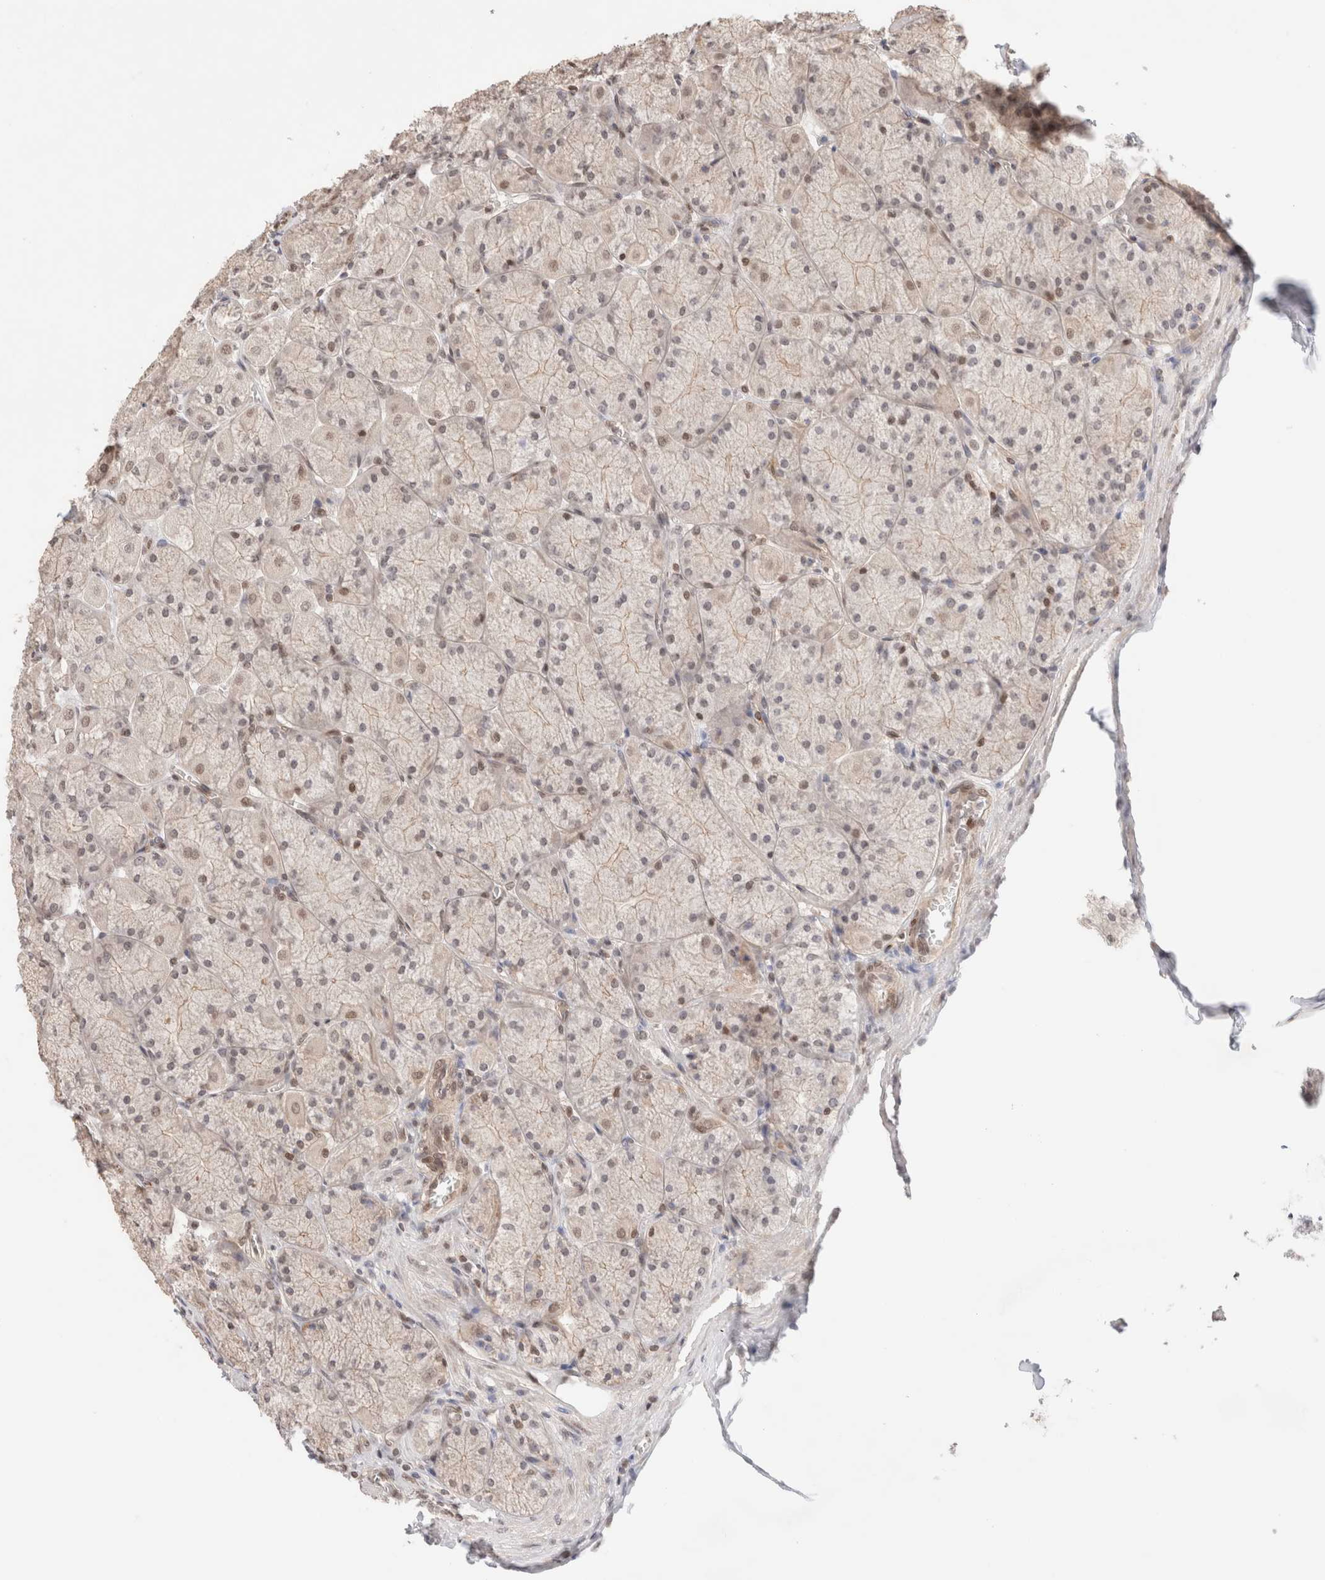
{"staining": {"intensity": "moderate", "quantity": "25%-75%", "location": "nuclear"}, "tissue": "stomach", "cell_type": "Glandular cells", "image_type": "normal", "snomed": [{"axis": "morphology", "description": "Normal tissue, NOS"}, {"axis": "topography", "description": "Stomach, upper"}], "caption": "Unremarkable stomach was stained to show a protein in brown. There is medium levels of moderate nuclear positivity in about 25%-75% of glandular cells.", "gene": "GATAD2A", "patient": {"sex": "female", "age": 56}}